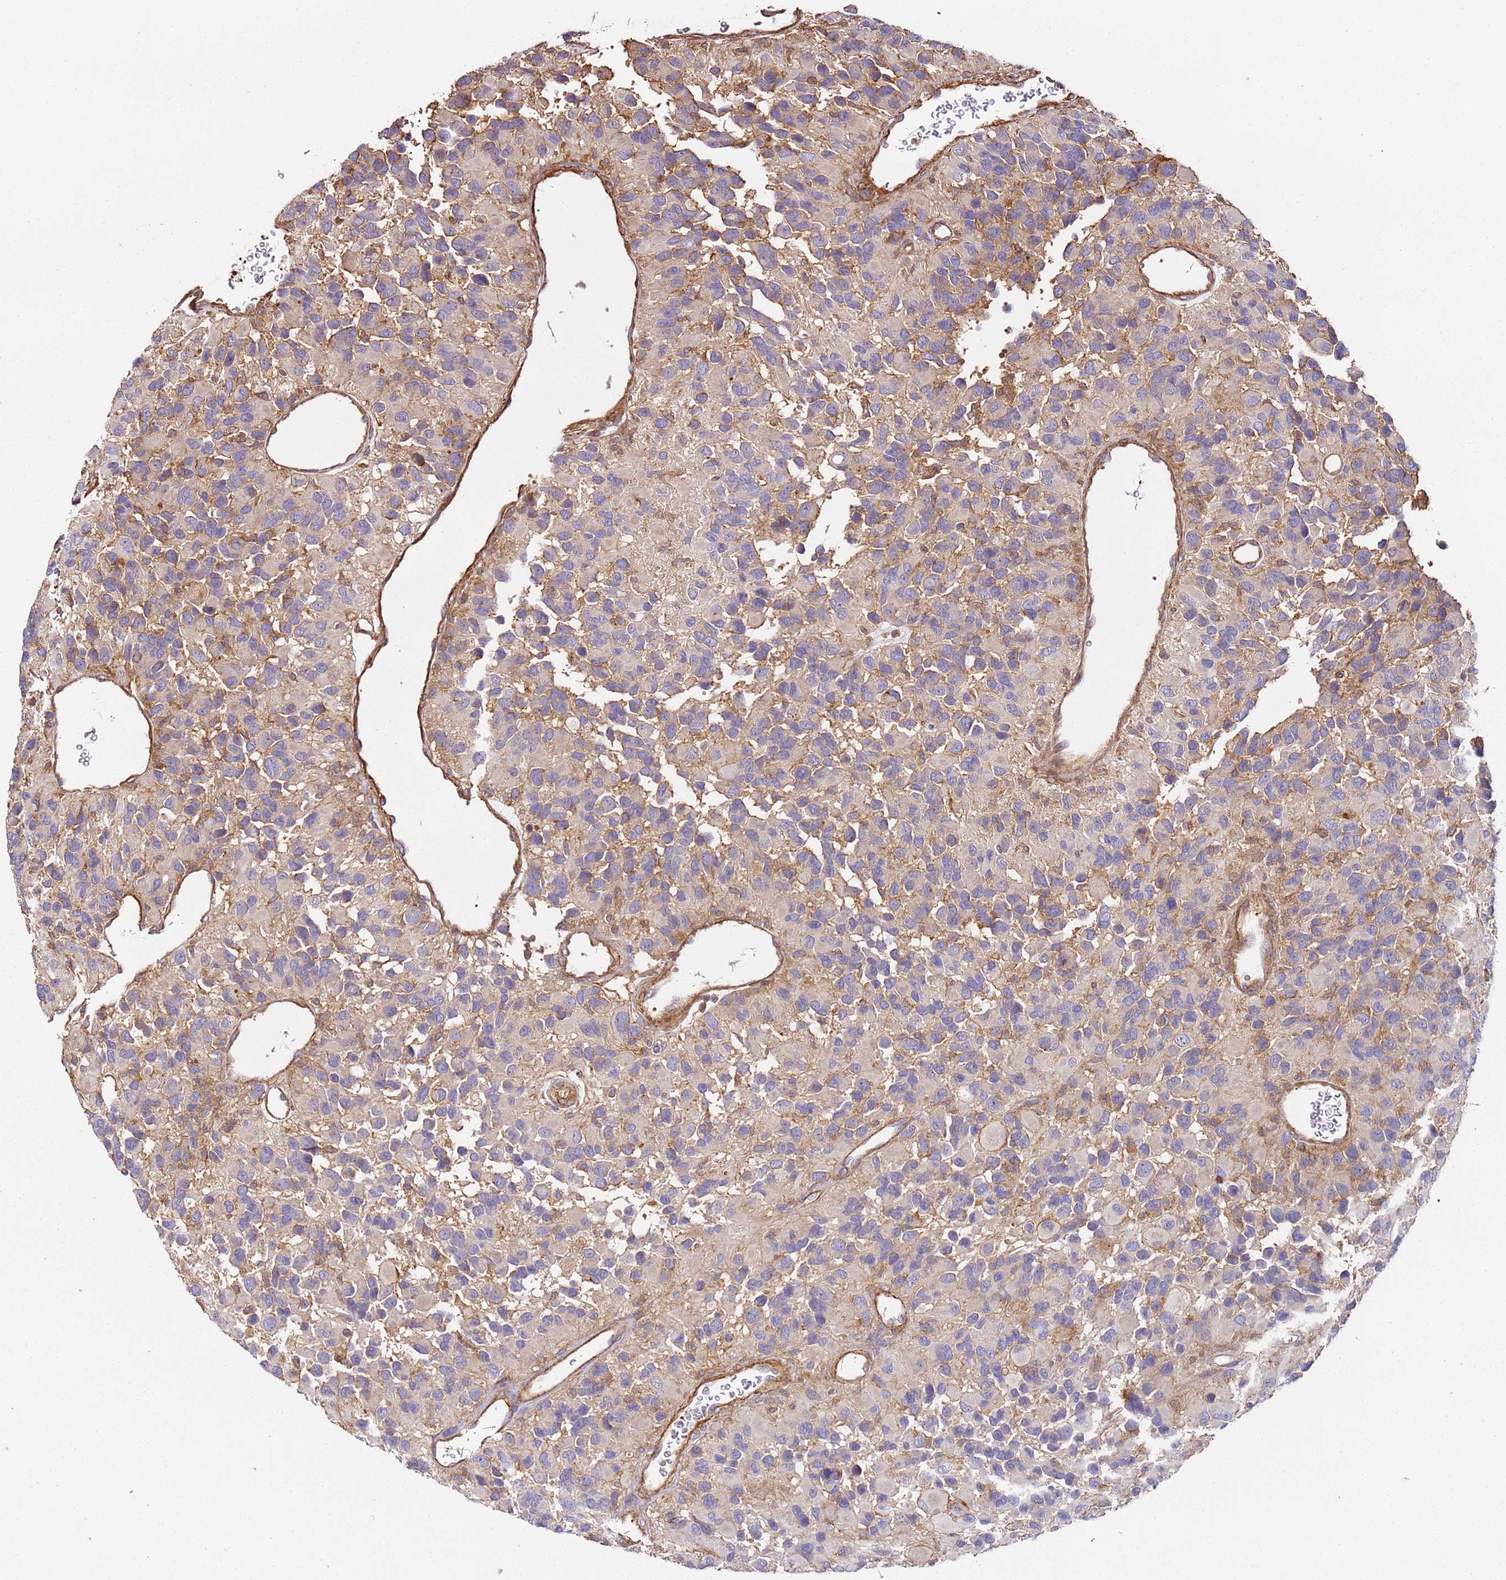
{"staining": {"intensity": "weak", "quantity": "<25%", "location": "cytoplasmic/membranous"}, "tissue": "glioma", "cell_type": "Tumor cells", "image_type": "cancer", "snomed": [{"axis": "morphology", "description": "Glioma, malignant, High grade"}, {"axis": "topography", "description": "Brain"}], "caption": "IHC micrograph of neoplastic tissue: malignant glioma (high-grade) stained with DAB (3,3'-diaminobenzidine) displays no significant protein expression in tumor cells.", "gene": "CYP2U1", "patient": {"sex": "male", "age": 77}}